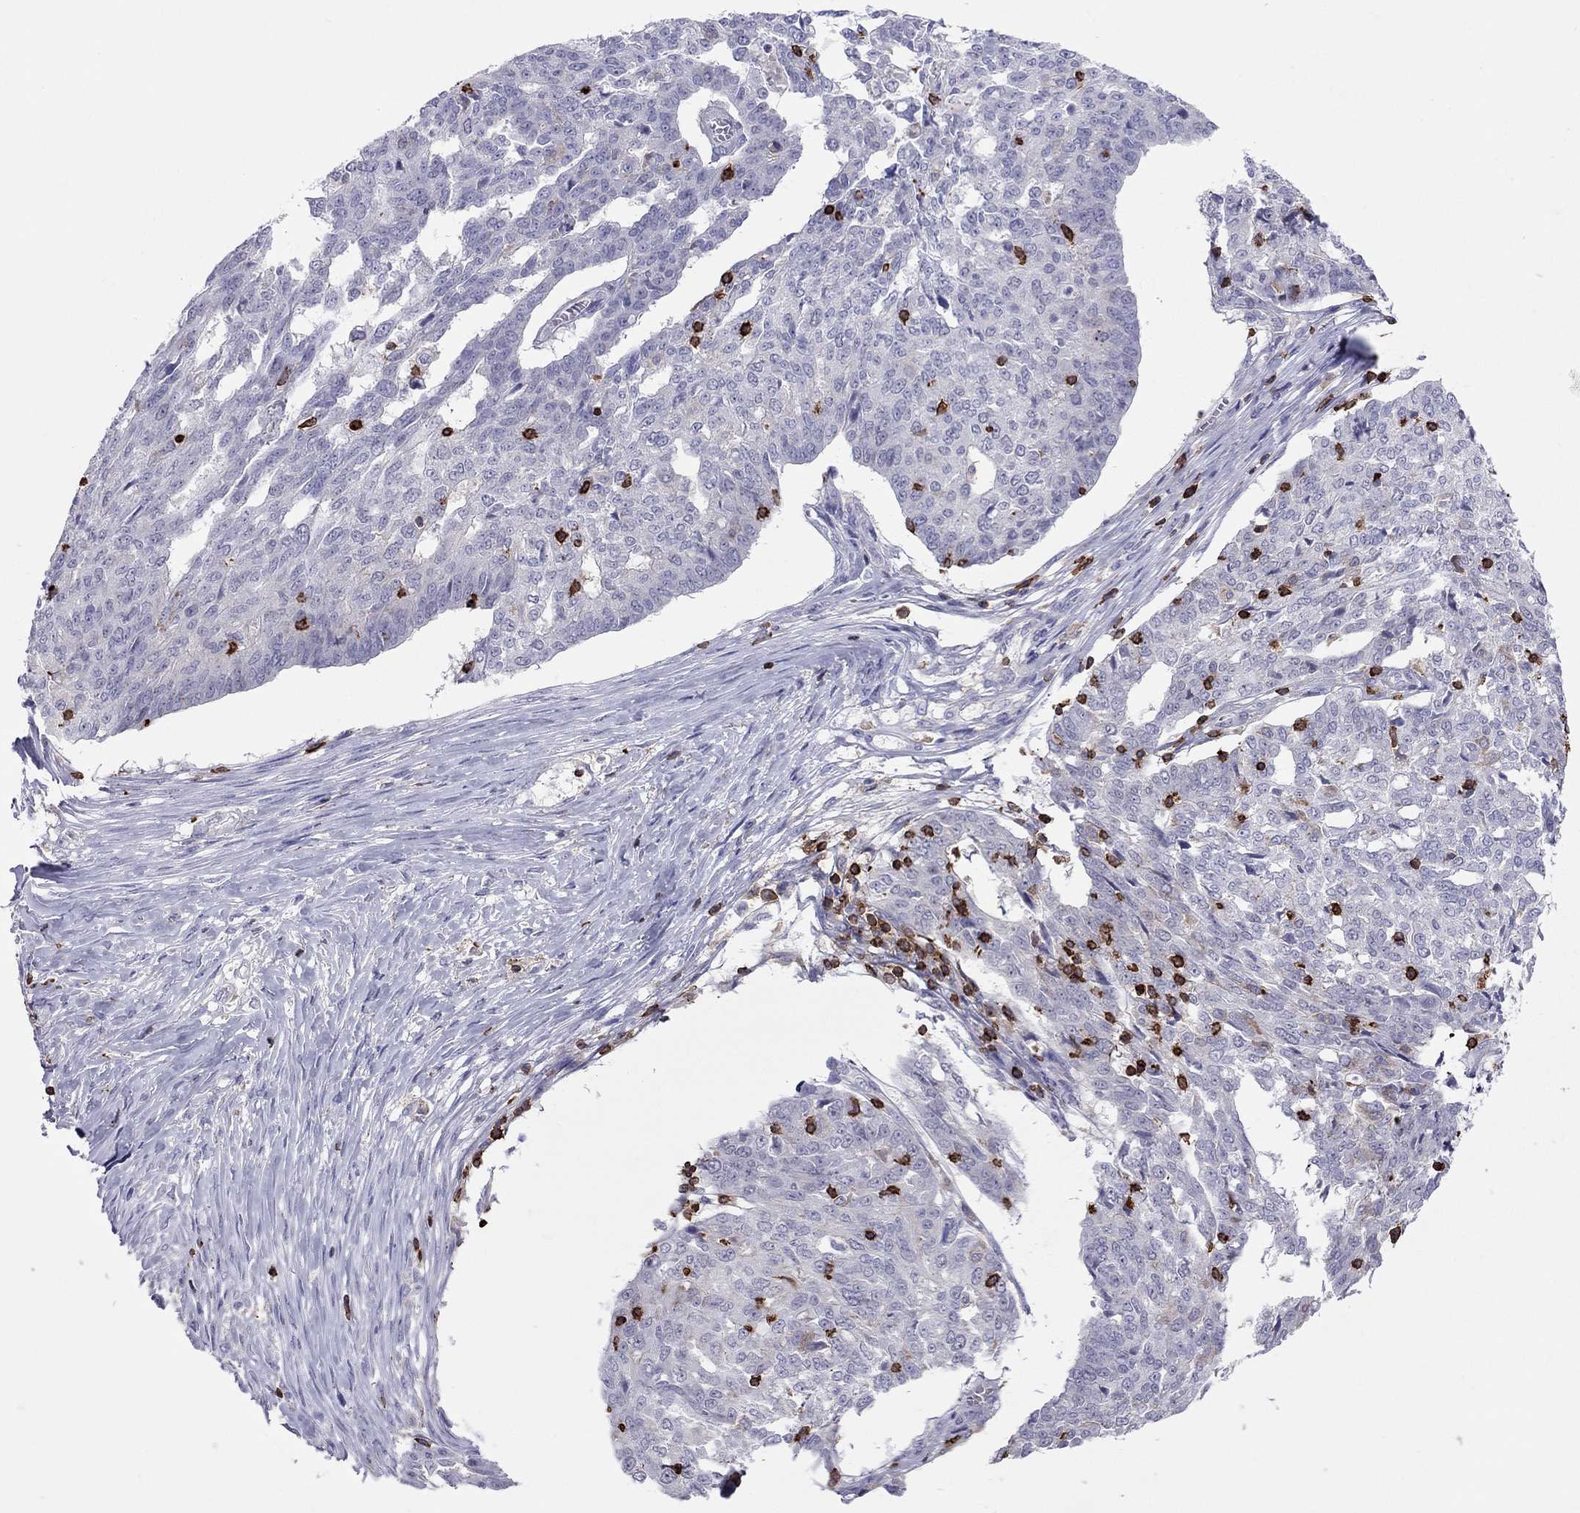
{"staining": {"intensity": "negative", "quantity": "none", "location": "none"}, "tissue": "ovarian cancer", "cell_type": "Tumor cells", "image_type": "cancer", "snomed": [{"axis": "morphology", "description": "Cystadenocarcinoma, serous, NOS"}, {"axis": "topography", "description": "Ovary"}], "caption": "Immunohistochemistry (IHC) image of neoplastic tissue: ovarian serous cystadenocarcinoma stained with DAB (3,3'-diaminobenzidine) reveals no significant protein positivity in tumor cells.", "gene": "MND1", "patient": {"sex": "female", "age": 67}}